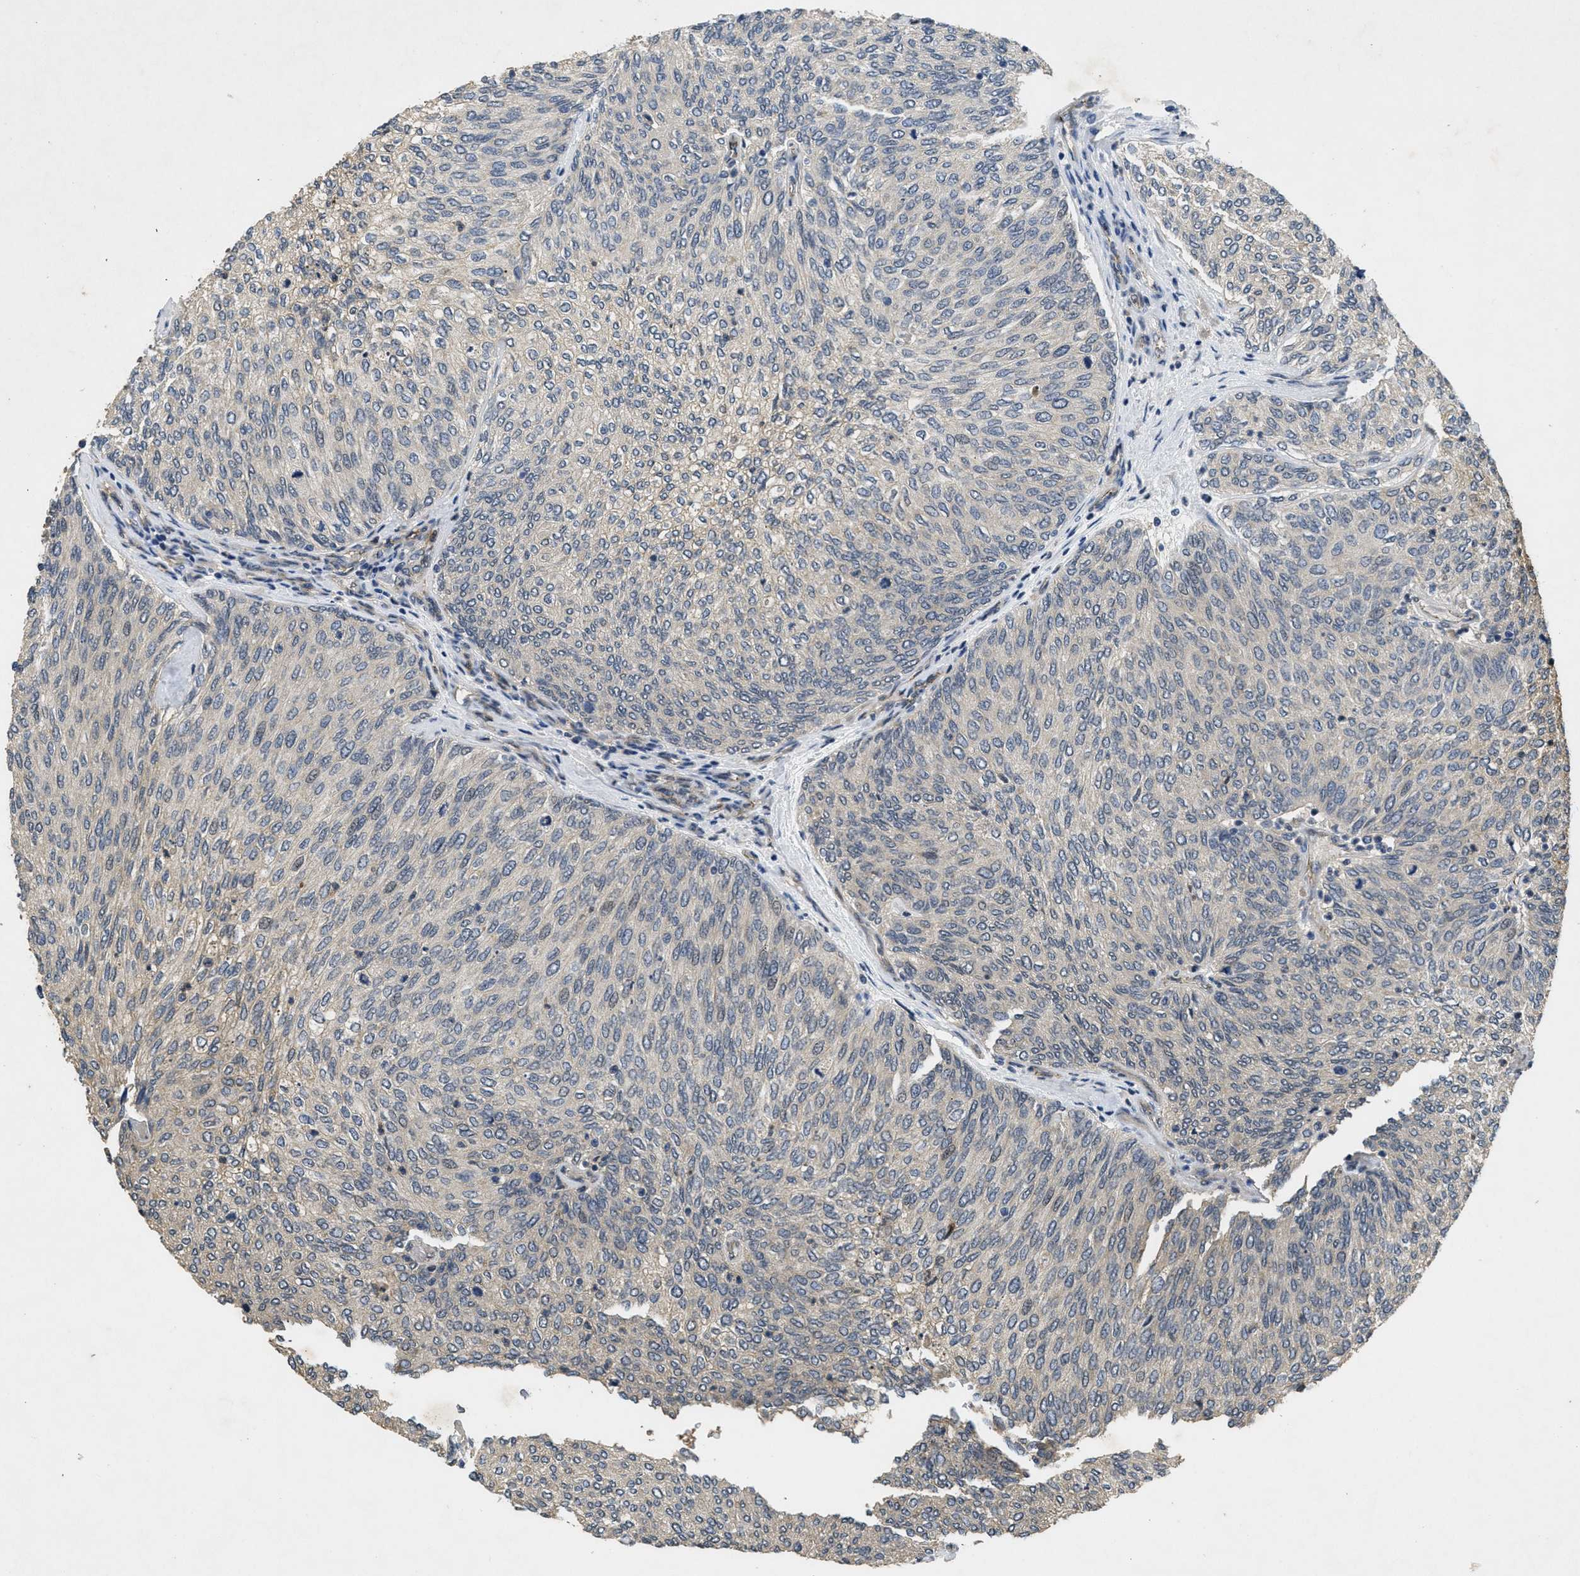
{"staining": {"intensity": "weak", "quantity": "<25%", "location": "cytoplasmic/membranous"}, "tissue": "urothelial cancer", "cell_type": "Tumor cells", "image_type": "cancer", "snomed": [{"axis": "morphology", "description": "Urothelial carcinoma, Low grade"}, {"axis": "topography", "description": "Urinary bladder"}], "caption": "Tumor cells show no significant staining in low-grade urothelial carcinoma.", "gene": "PAPOLG", "patient": {"sex": "female", "age": 79}}